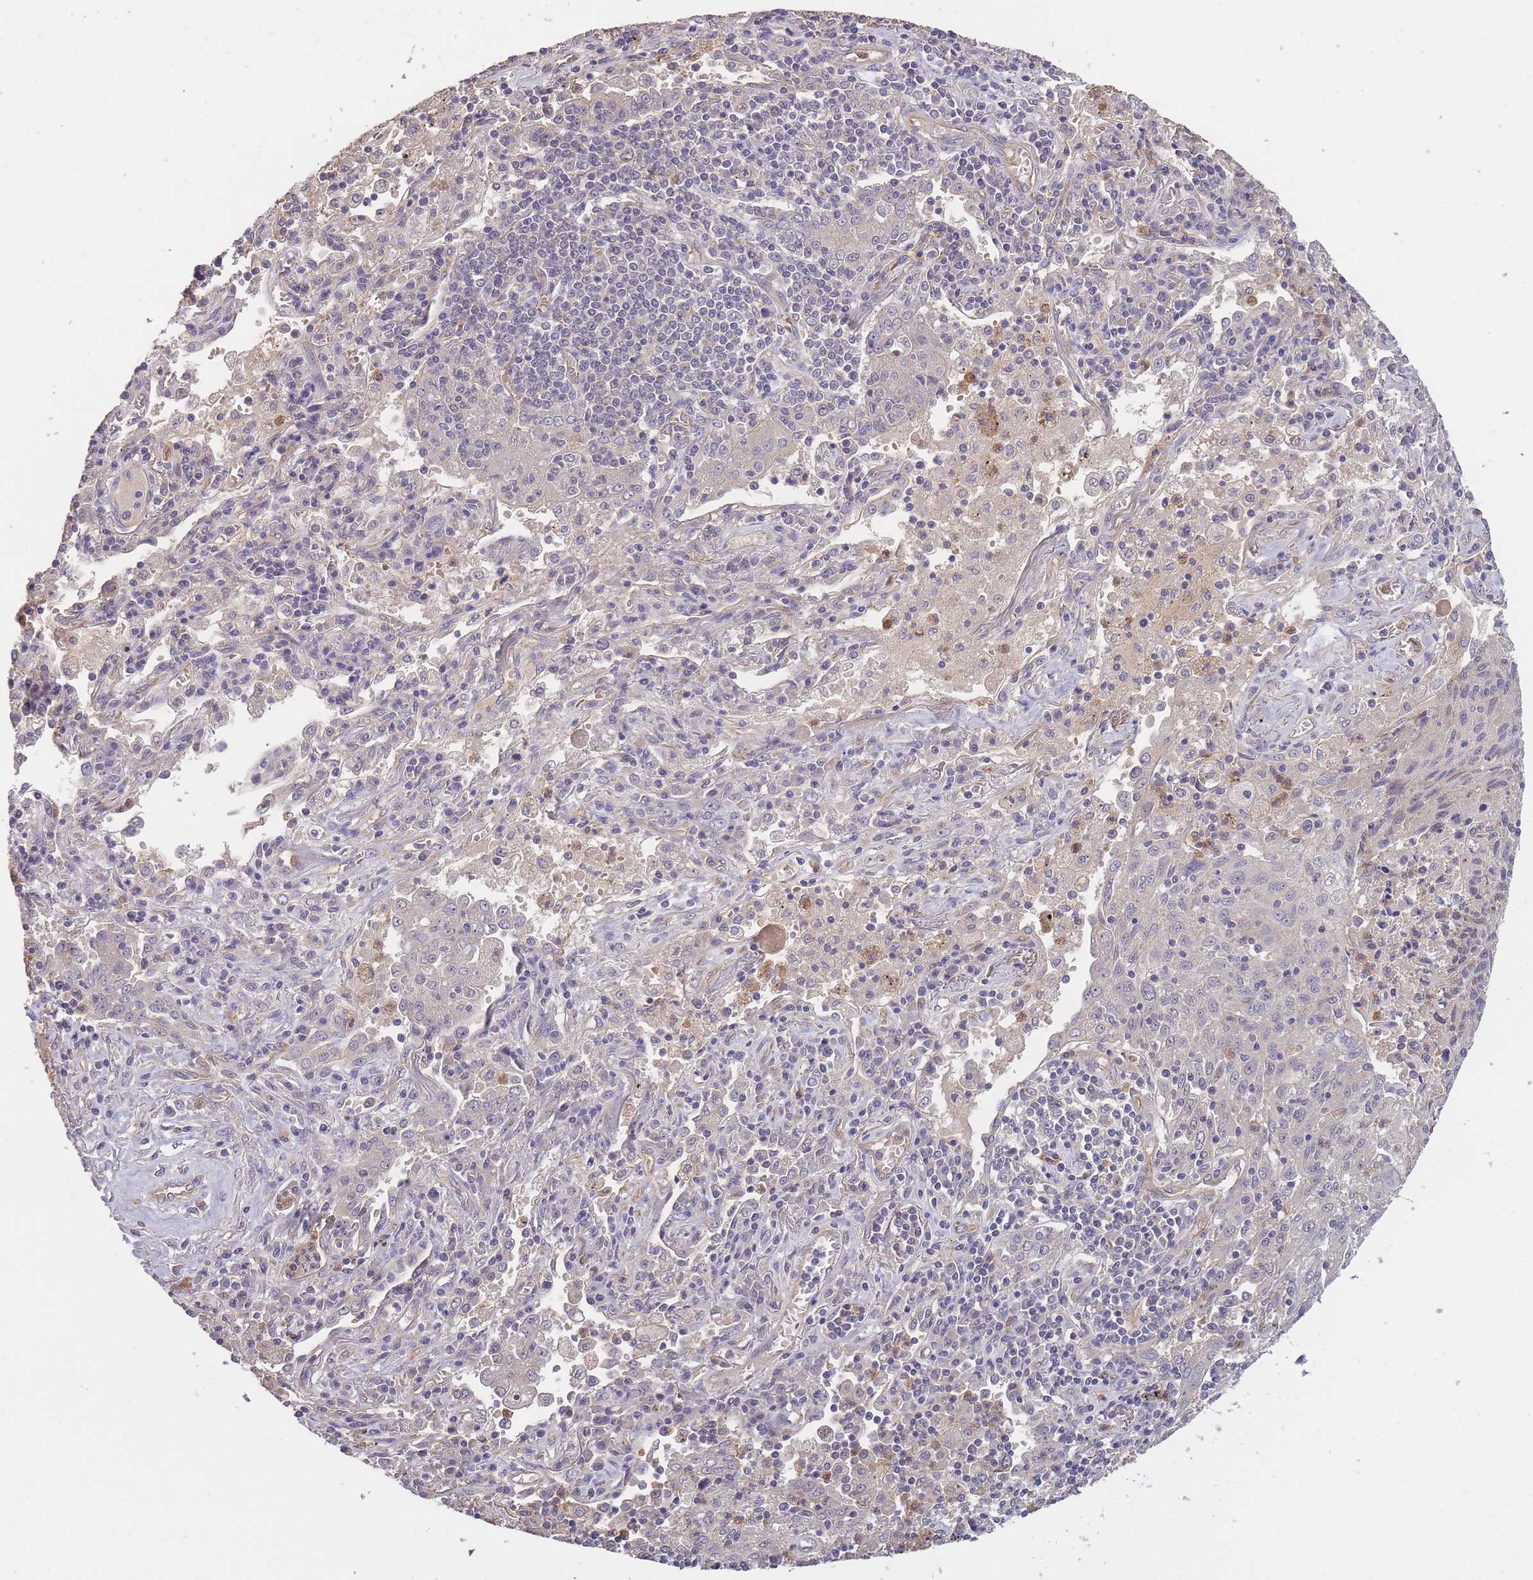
{"staining": {"intensity": "negative", "quantity": "none", "location": "none"}, "tissue": "lung cancer", "cell_type": "Tumor cells", "image_type": "cancer", "snomed": [{"axis": "morphology", "description": "Squamous cell carcinoma, NOS"}, {"axis": "topography", "description": "Lung"}], "caption": "An image of lung cancer (squamous cell carcinoma) stained for a protein displays no brown staining in tumor cells. (IHC, brightfield microscopy, high magnification).", "gene": "KIAA1755", "patient": {"sex": "female", "age": 66}}